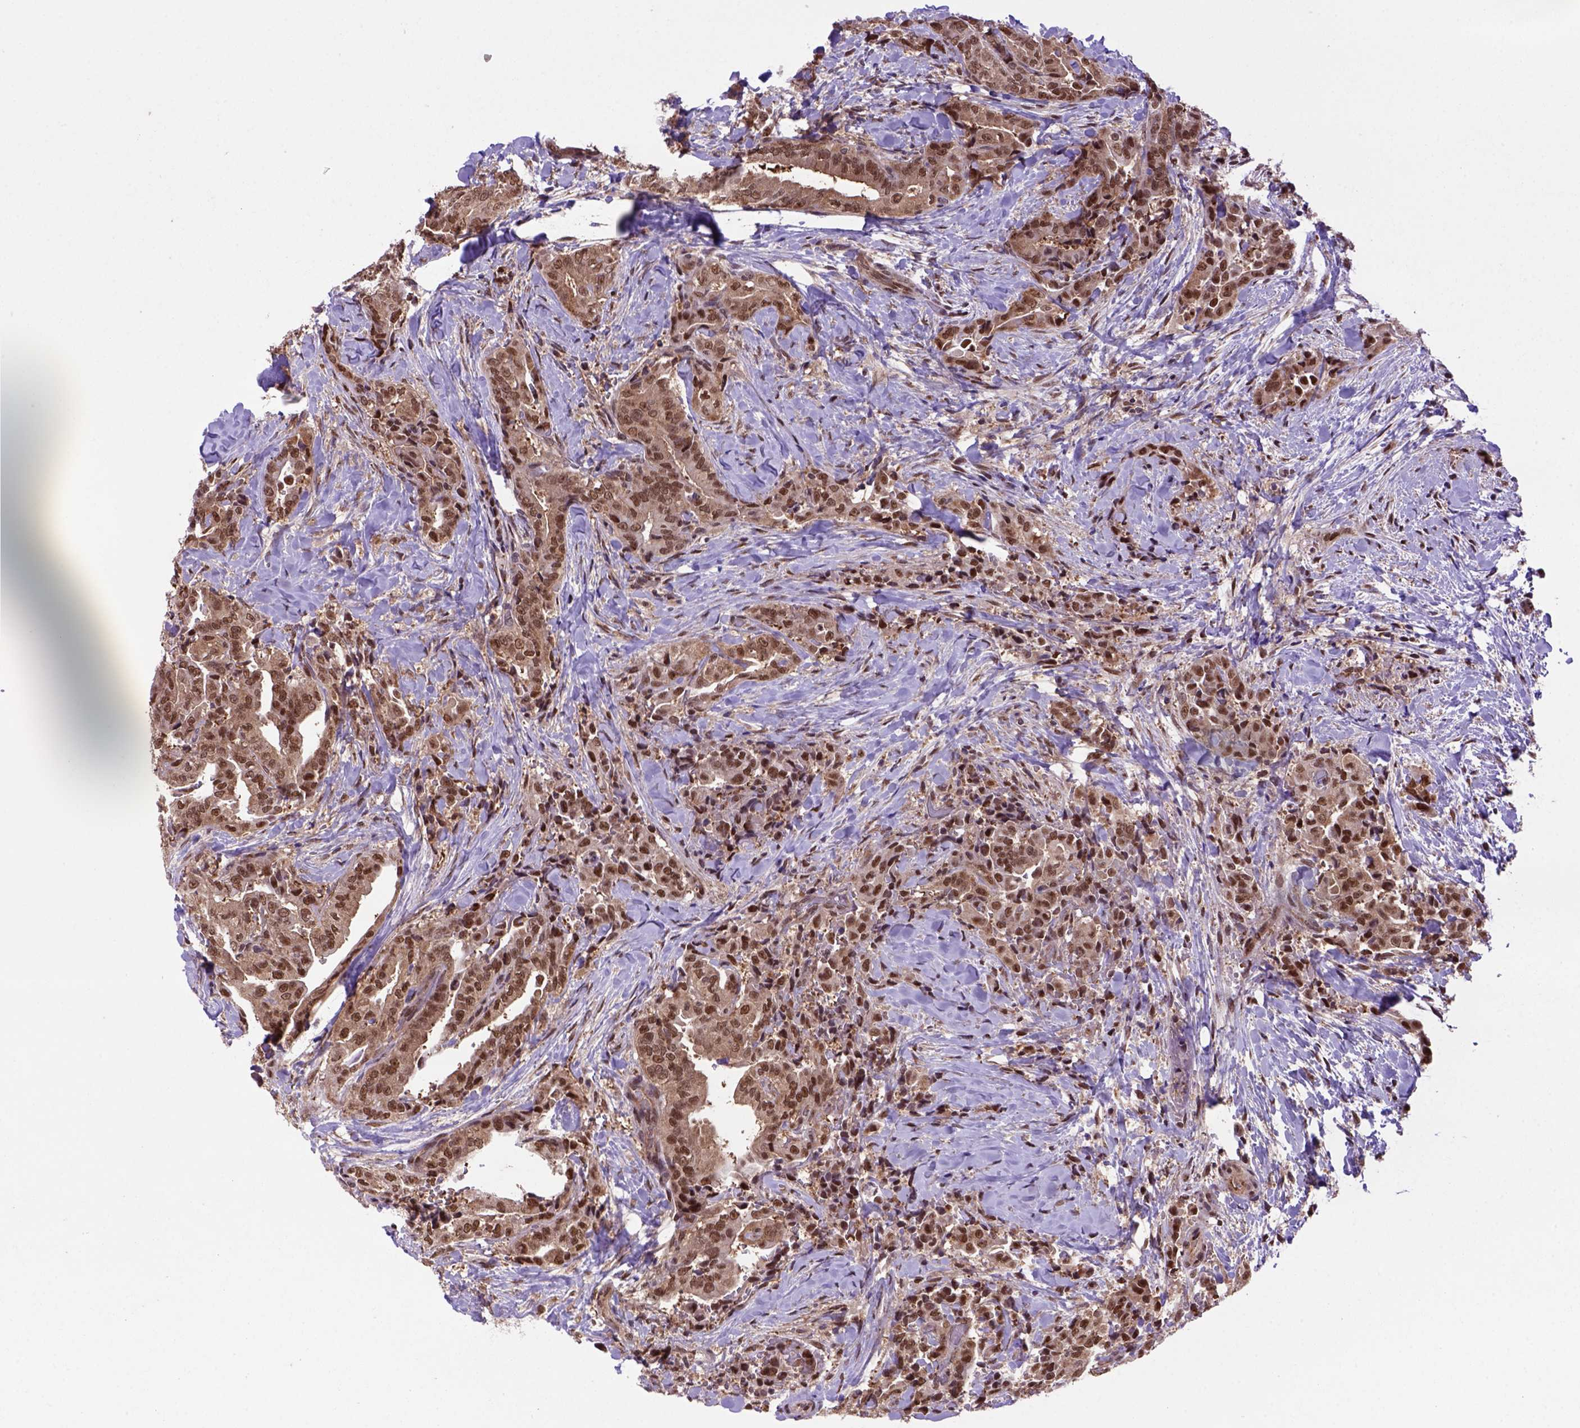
{"staining": {"intensity": "strong", "quantity": ">75%", "location": "cytoplasmic/membranous,nuclear"}, "tissue": "thyroid cancer", "cell_type": "Tumor cells", "image_type": "cancer", "snomed": [{"axis": "morphology", "description": "Papillary adenocarcinoma, NOS"}, {"axis": "topography", "description": "Thyroid gland"}], "caption": "About >75% of tumor cells in human papillary adenocarcinoma (thyroid) reveal strong cytoplasmic/membranous and nuclear protein staining as visualized by brown immunohistochemical staining.", "gene": "PSMC2", "patient": {"sex": "male", "age": 61}}